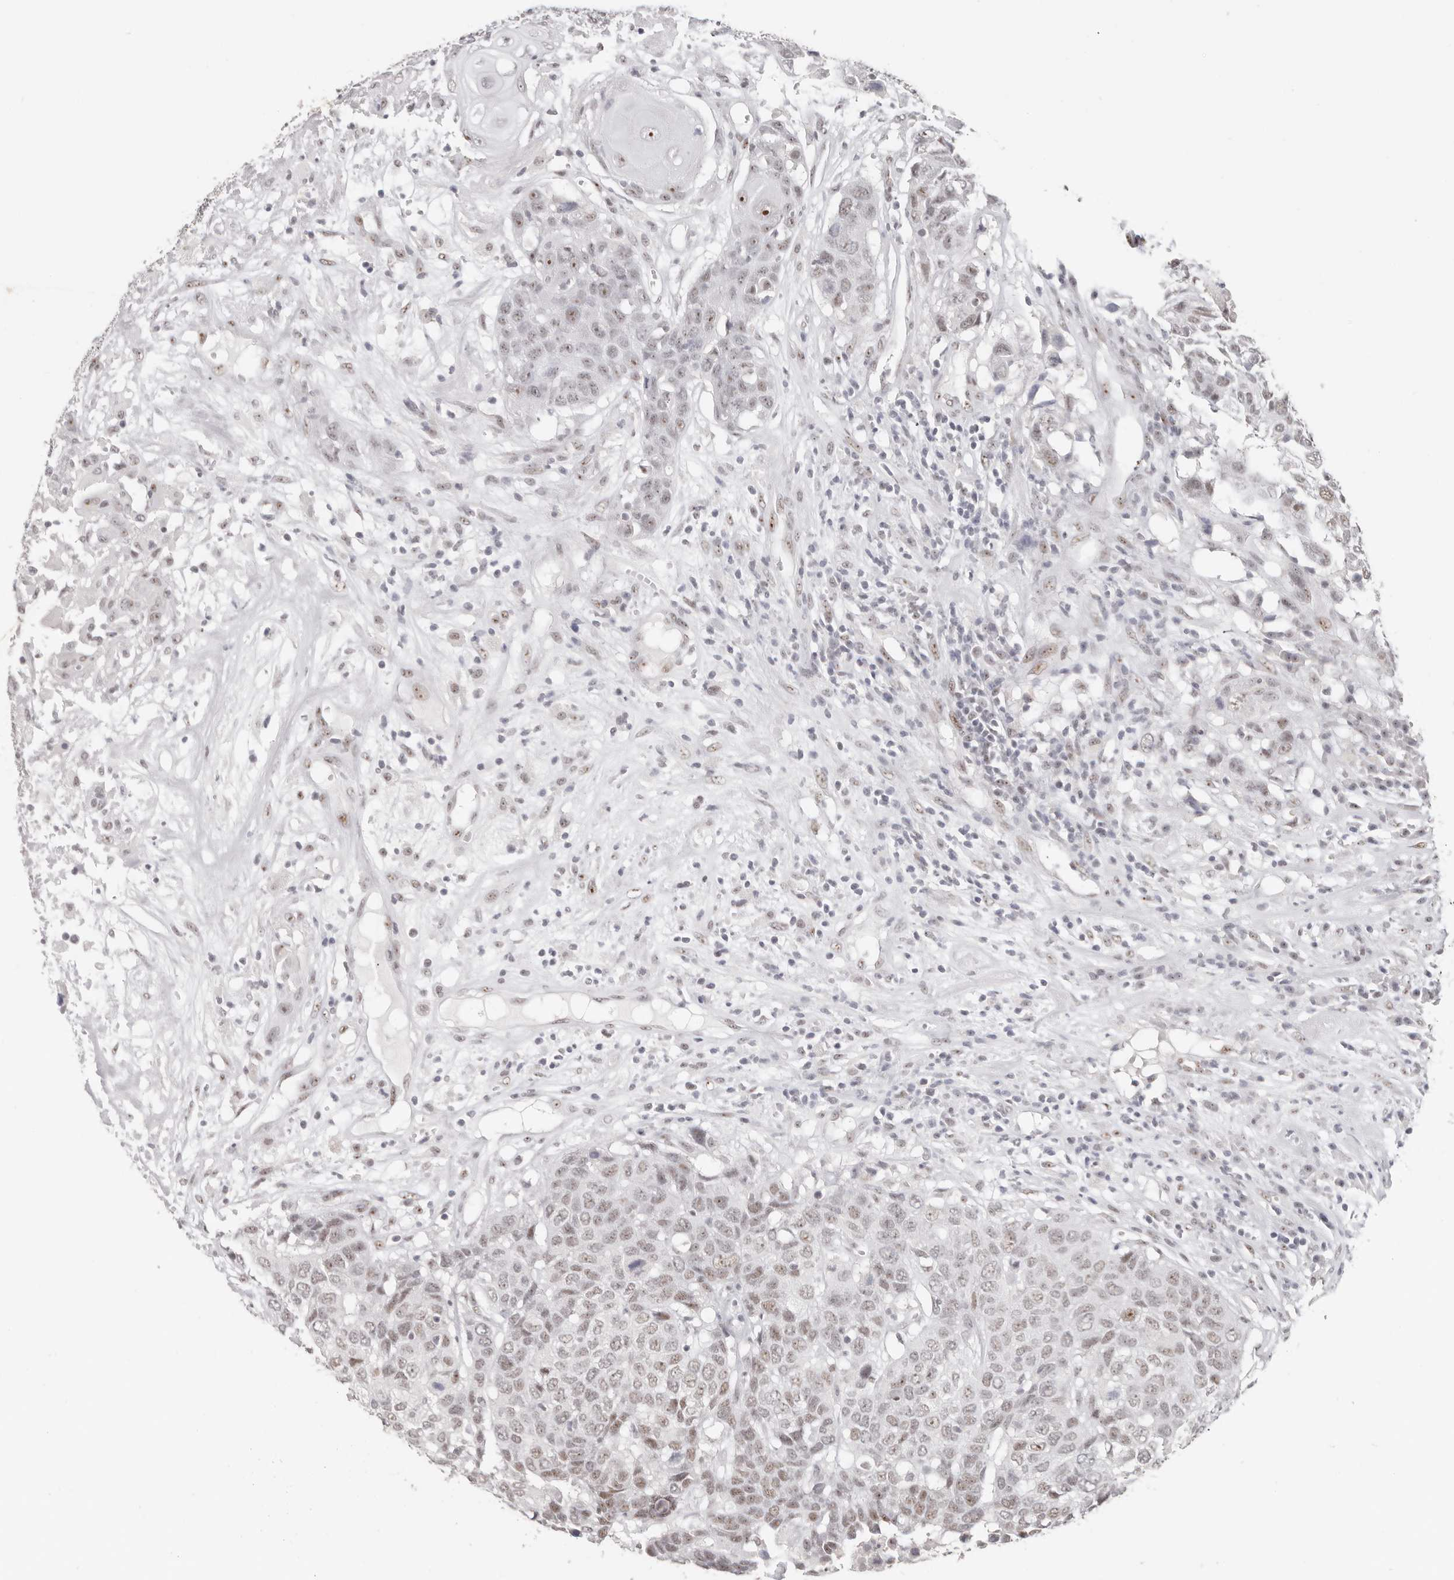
{"staining": {"intensity": "moderate", "quantity": "<25%", "location": "nuclear"}, "tissue": "head and neck cancer", "cell_type": "Tumor cells", "image_type": "cancer", "snomed": [{"axis": "morphology", "description": "Squamous cell carcinoma, NOS"}, {"axis": "topography", "description": "Head-Neck"}], "caption": "Immunohistochemical staining of human head and neck squamous cell carcinoma shows low levels of moderate nuclear protein positivity in approximately <25% of tumor cells.", "gene": "LARP7", "patient": {"sex": "male", "age": 66}}